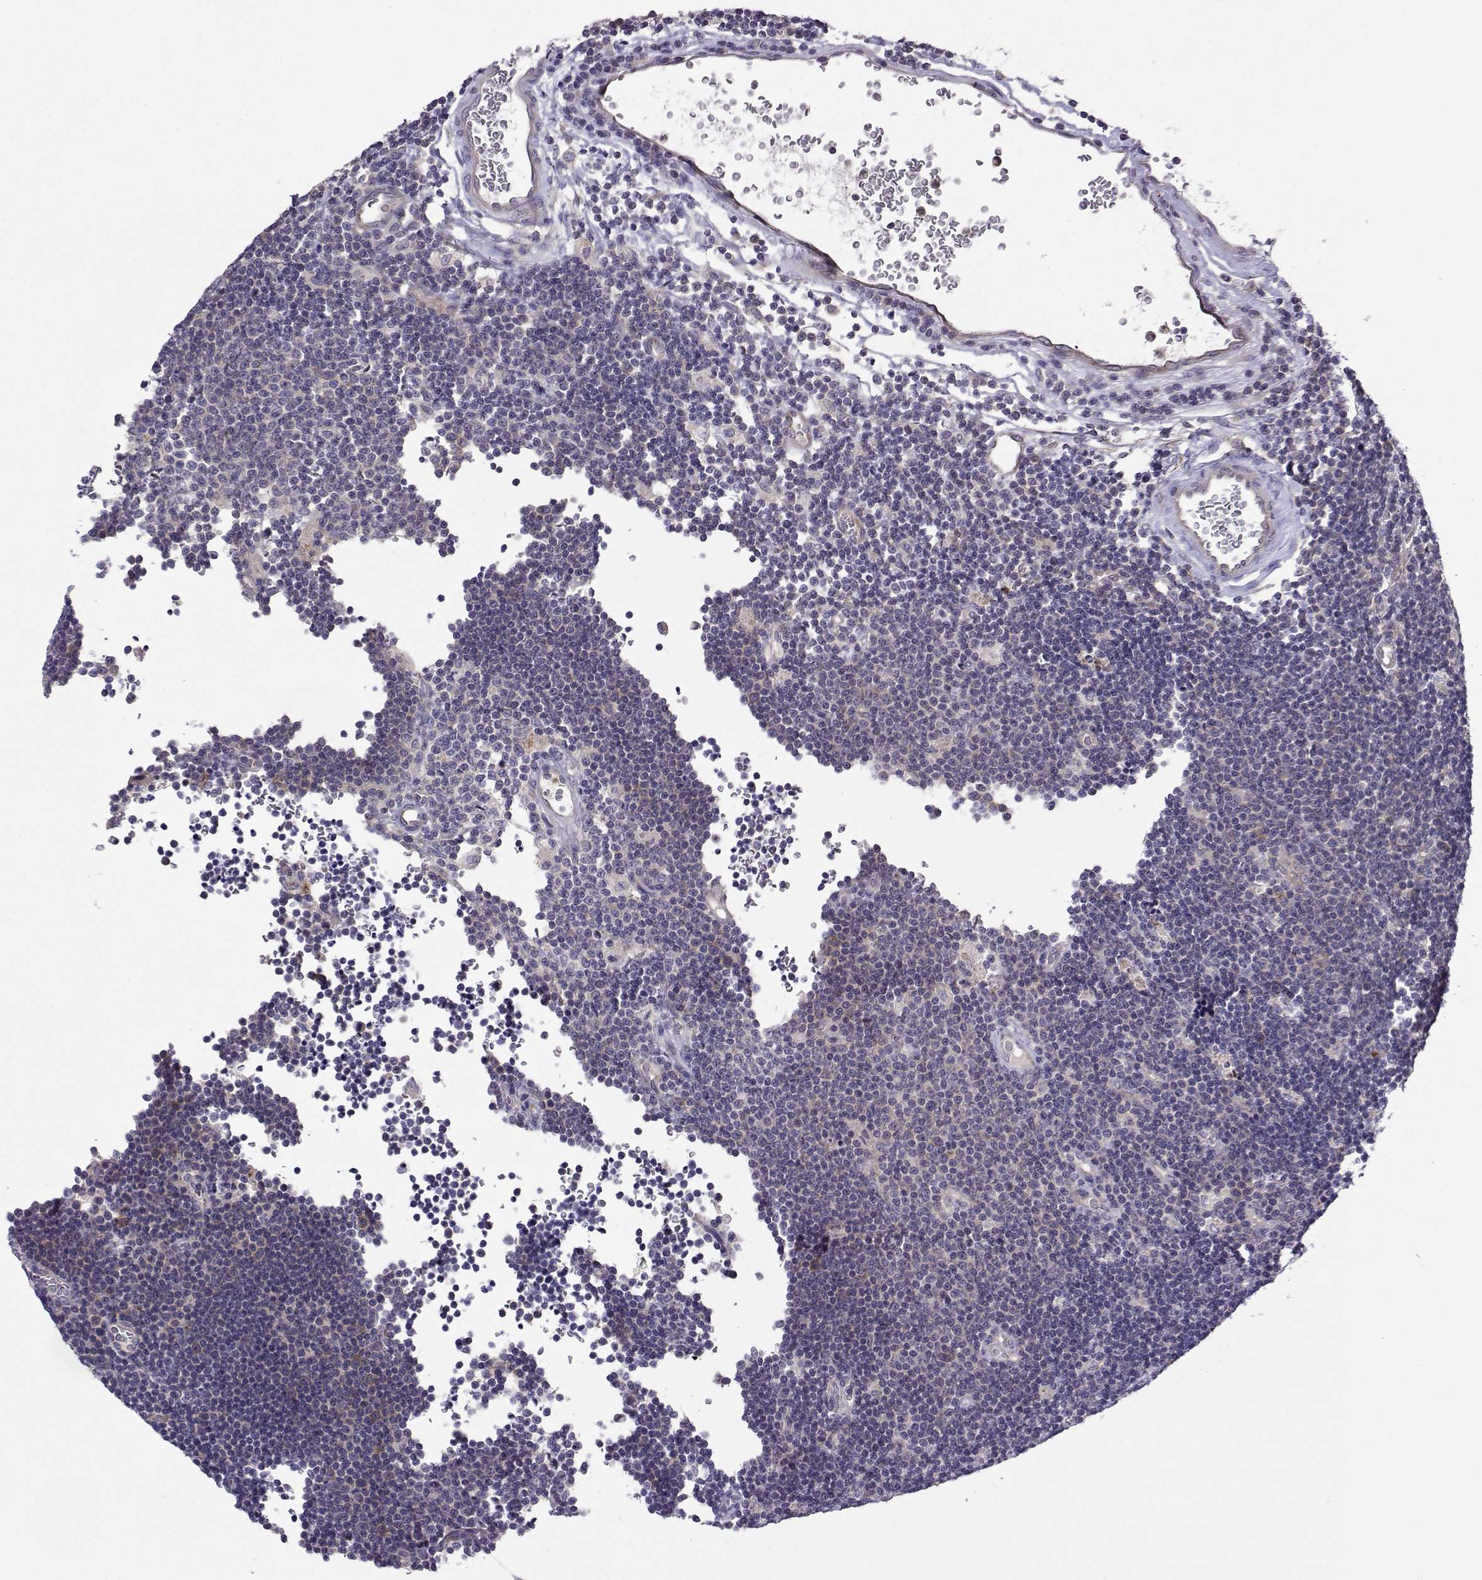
{"staining": {"intensity": "negative", "quantity": "none", "location": "none"}, "tissue": "lymphoma", "cell_type": "Tumor cells", "image_type": "cancer", "snomed": [{"axis": "morphology", "description": "Malignant lymphoma, non-Hodgkin's type, Low grade"}, {"axis": "topography", "description": "Brain"}], "caption": "Low-grade malignant lymphoma, non-Hodgkin's type was stained to show a protein in brown. There is no significant positivity in tumor cells.", "gene": "STXBP5", "patient": {"sex": "female", "age": 66}}